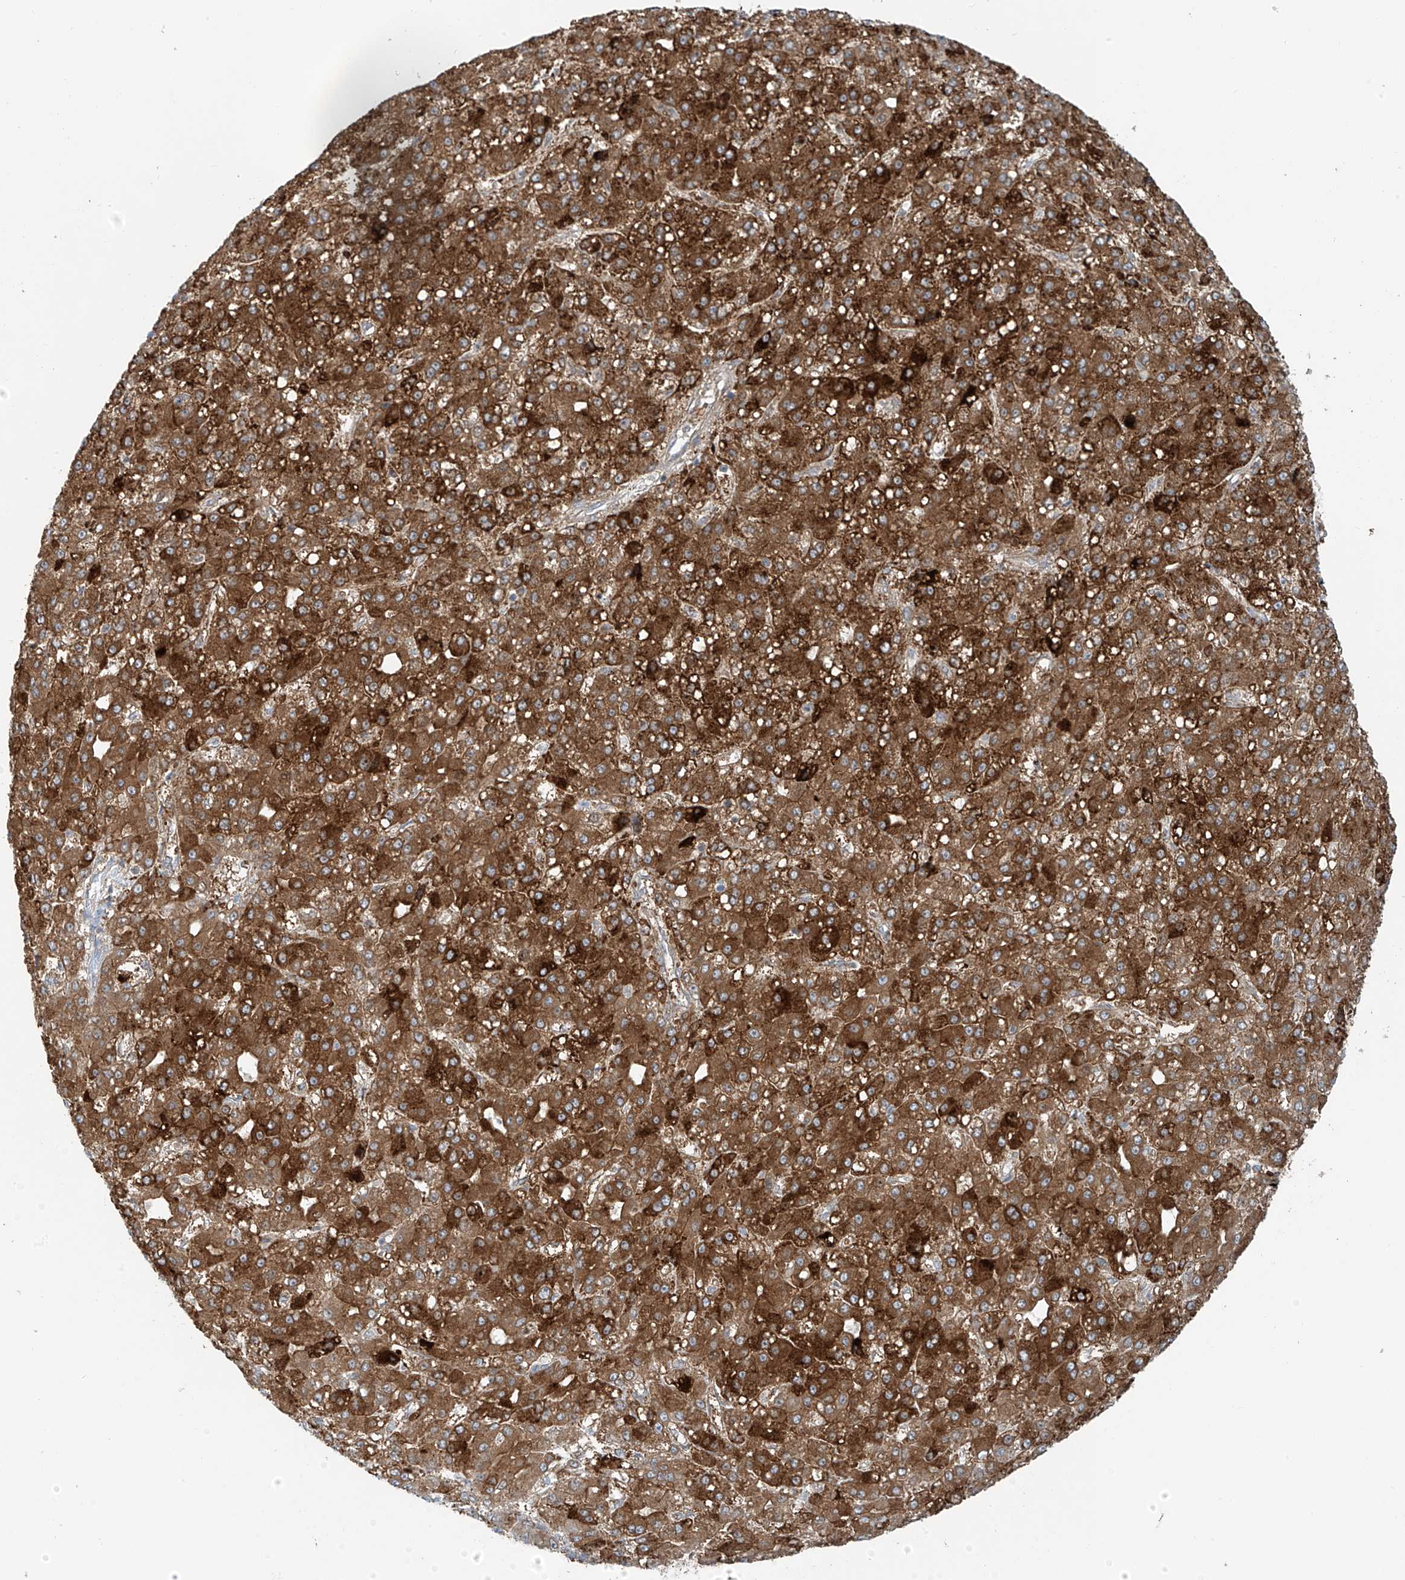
{"staining": {"intensity": "strong", "quantity": ">75%", "location": "cytoplasmic/membranous"}, "tissue": "liver cancer", "cell_type": "Tumor cells", "image_type": "cancer", "snomed": [{"axis": "morphology", "description": "Carcinoma, Hepatocellular, NOS"}, {"axis": "topography", "description": "Liver"}], "caption": "Liver cancer stained with a protein marker reveals strong staining in tumor cells.", "gene": "SLC25A43", "patient": {"sex": "male", "age": 67}}